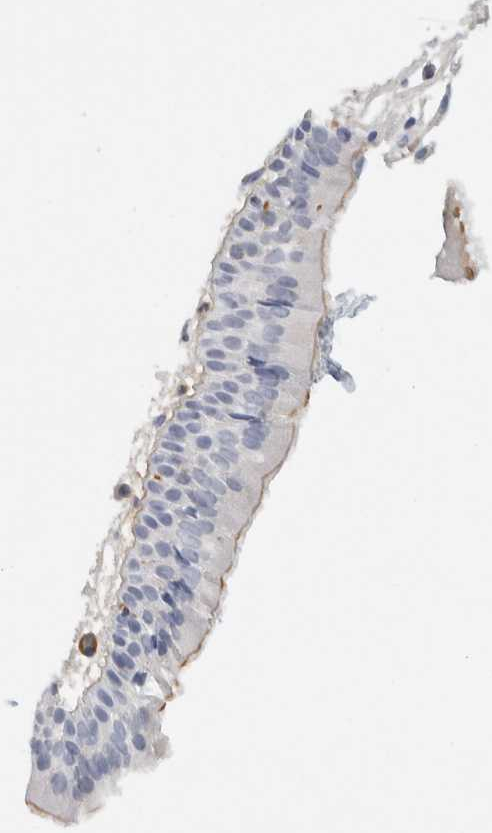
{"staining": {"intensity": "moderate", "quantity": "25%-75%", "location": "cytoplasmic/membranous"}, "tissue": "nasopharynx", "cell_type": "Respiratory epithelial cells", "image_type": "normal", "snomed": [{"axis": "morphology", "description": "Normal tissue, NOS"}, {"axis": "topography", "description": "Nasopharynx"}], "caption": "Immunohistochemistry staining of unremarkable nasopharynx, which exhibits medium levels of moderate cytoplasmic/membranous positivity in approximately 25%-75% of respiratory epithelial cells indicating moderate cytoplasmic/membranous protein positivity. The staining was performed using DAB (brown) for protein detection and nuclei were counterstained in hematoxylin (blue).", "gene": "FGL2", "patient": {"sex": "female", "age": 39}}